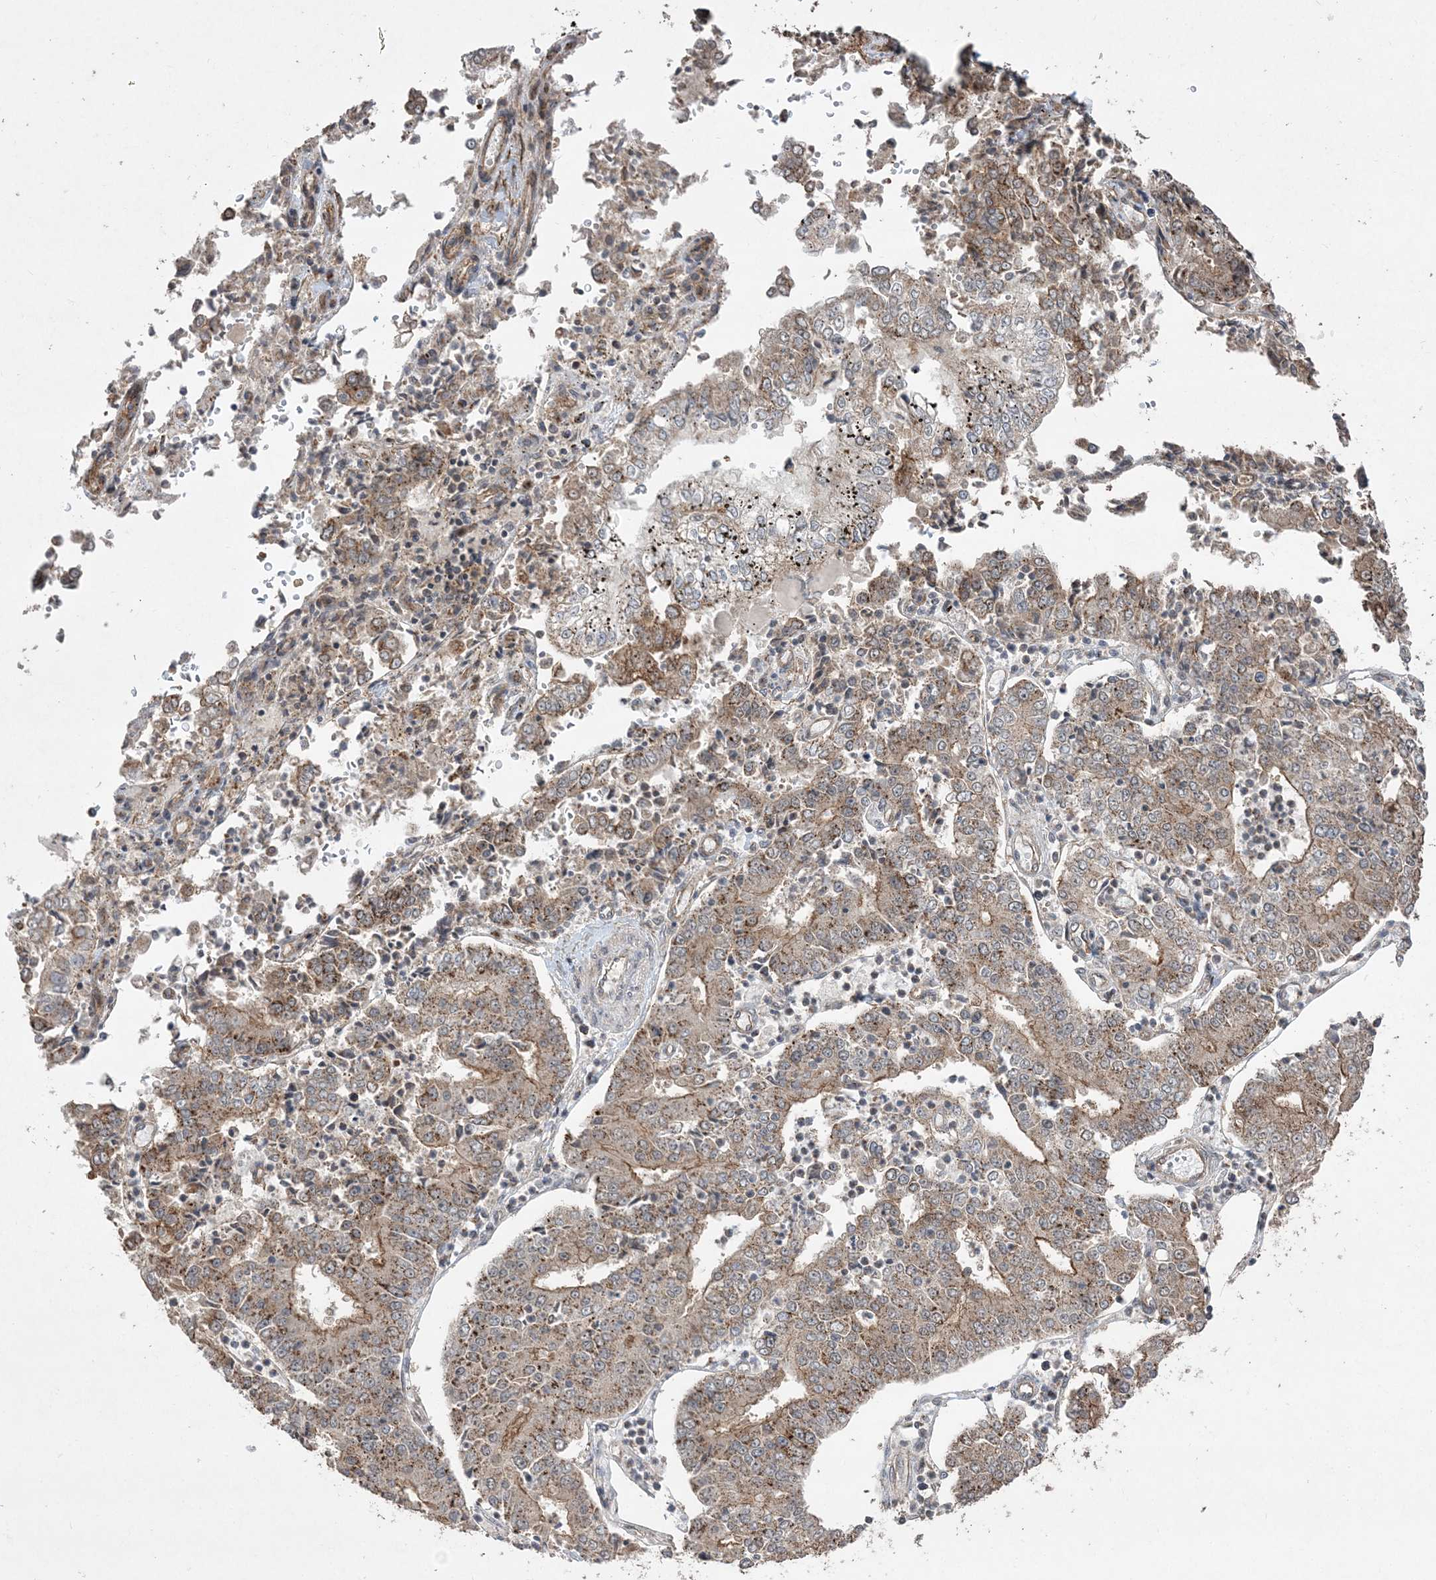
{"staining": {"intensity": "moderate", "quantity": ">75%", "location": "cytoplasmic/membranous"}, "tissue": "stomach cancer", "cell_type": "Tumor cells", "image_type": "cancer", "snomed": [{"axis": "morphology", "description": "Adenocarcinoma, NOS"}, {"axis": "topography", "description": "Stomach"}], "caption": "This is an image of IHC staining of stomach adenocarcinoma, which shows moderate expression in the cytoplasmic/membranous of tumor cells.", "gene": "EHHADH", "patient": {"sex": "male", "age": 76}}